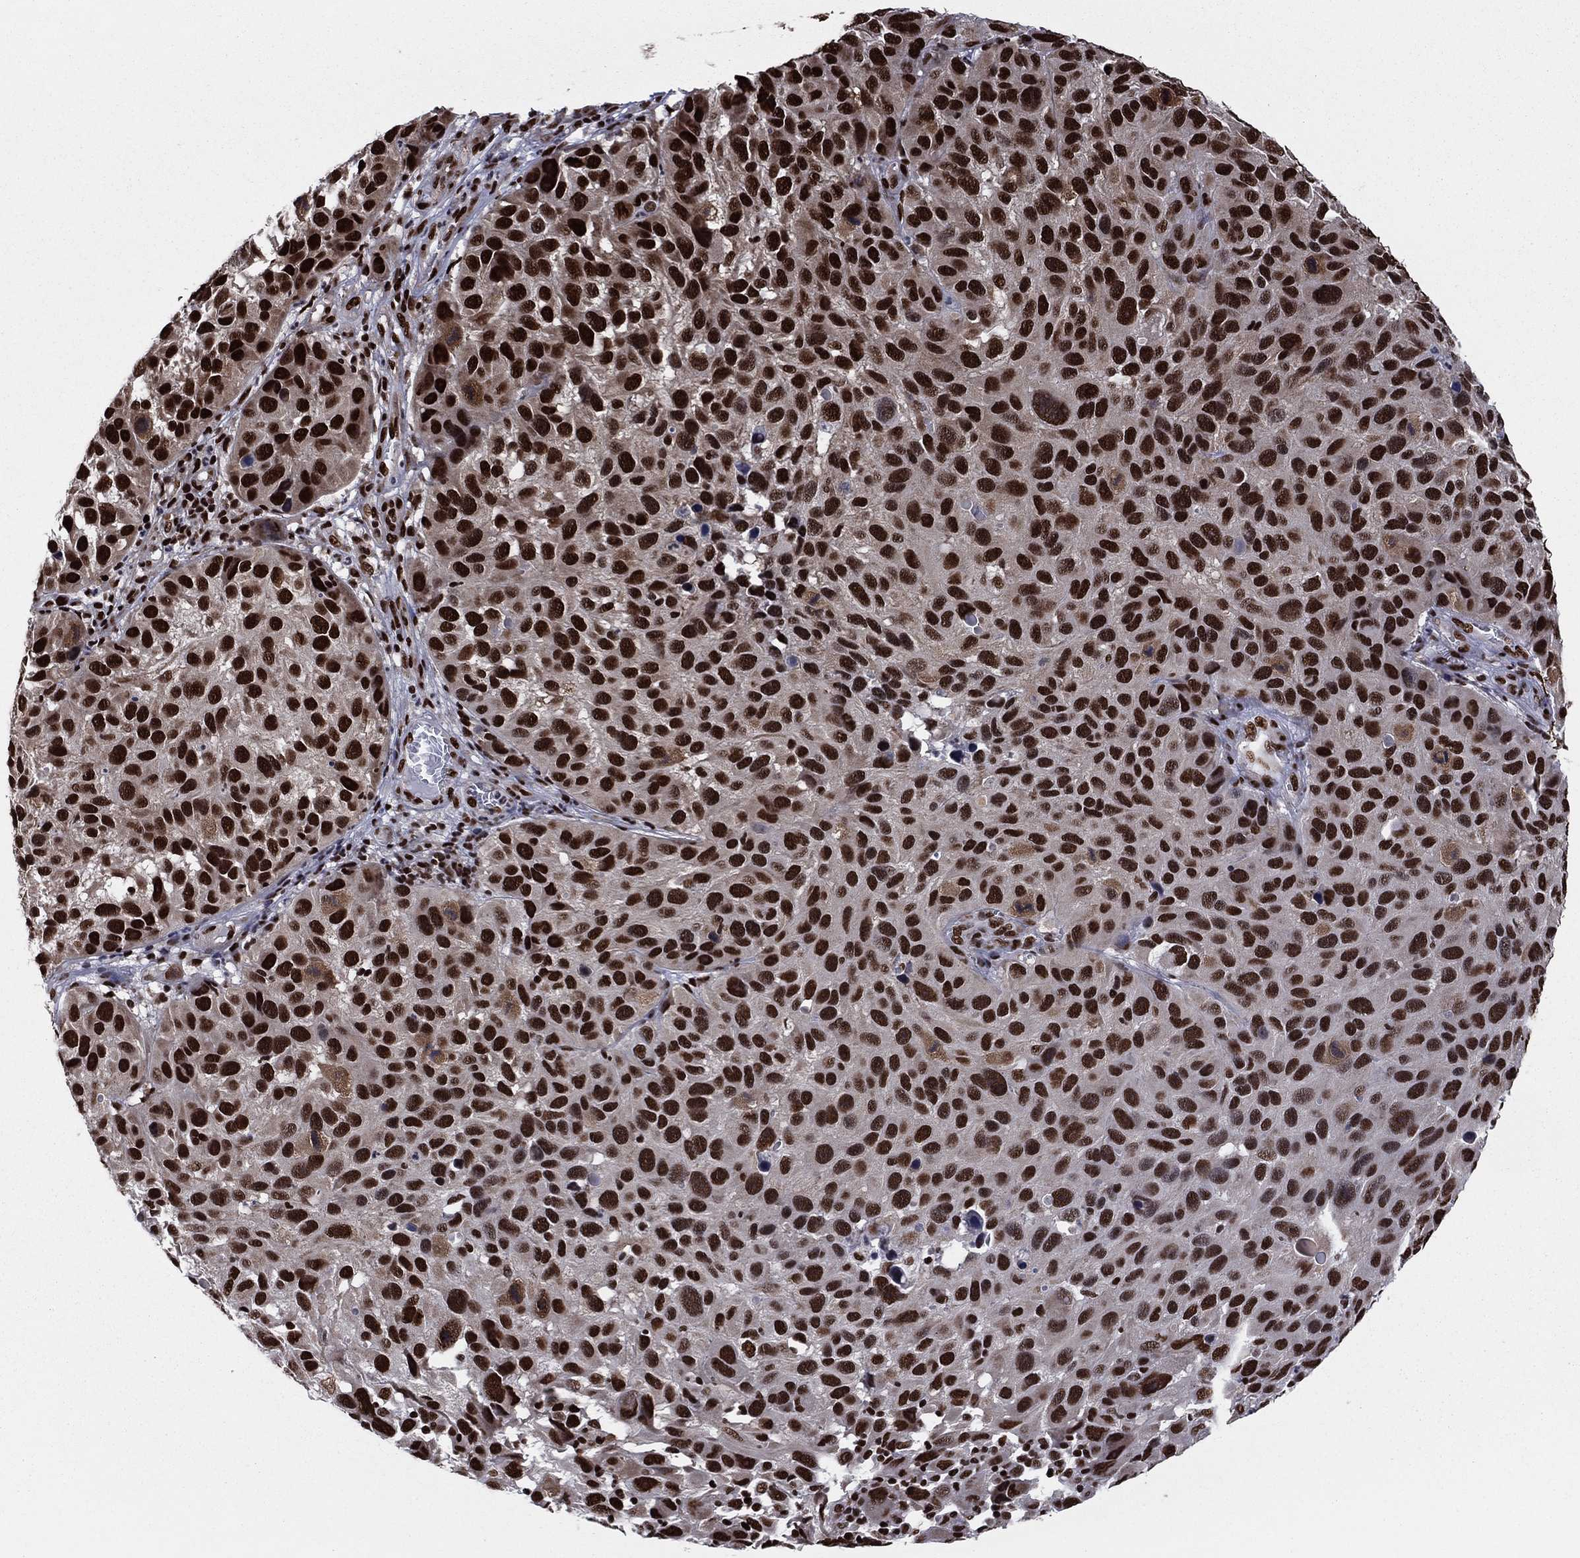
{"staining": {"intensity": "strong", "quantity": ">75%", "location": "nuclear"}, "tissue": "melanoma", "cell_type": "Tumor cells", "image_type": "cancer", "snomed": [{"axis": "morphology", "description": "Malignant melanoma, NOS"}, {"axis": "topography", "description": "Skin"}], "caption": "Immunohistochemistry staining of melanoma, which demonstrates high levels of strong nuclear expression in approximately >75% of tumor cells indicating strong nuclear protein positivity. The staining was performed using DAB (brown) for protein detection and nuclei were counterstained in hematoxylin (blue).", "gene": "TP53BP1", "patient": {"sex": "male", "age": 53}}